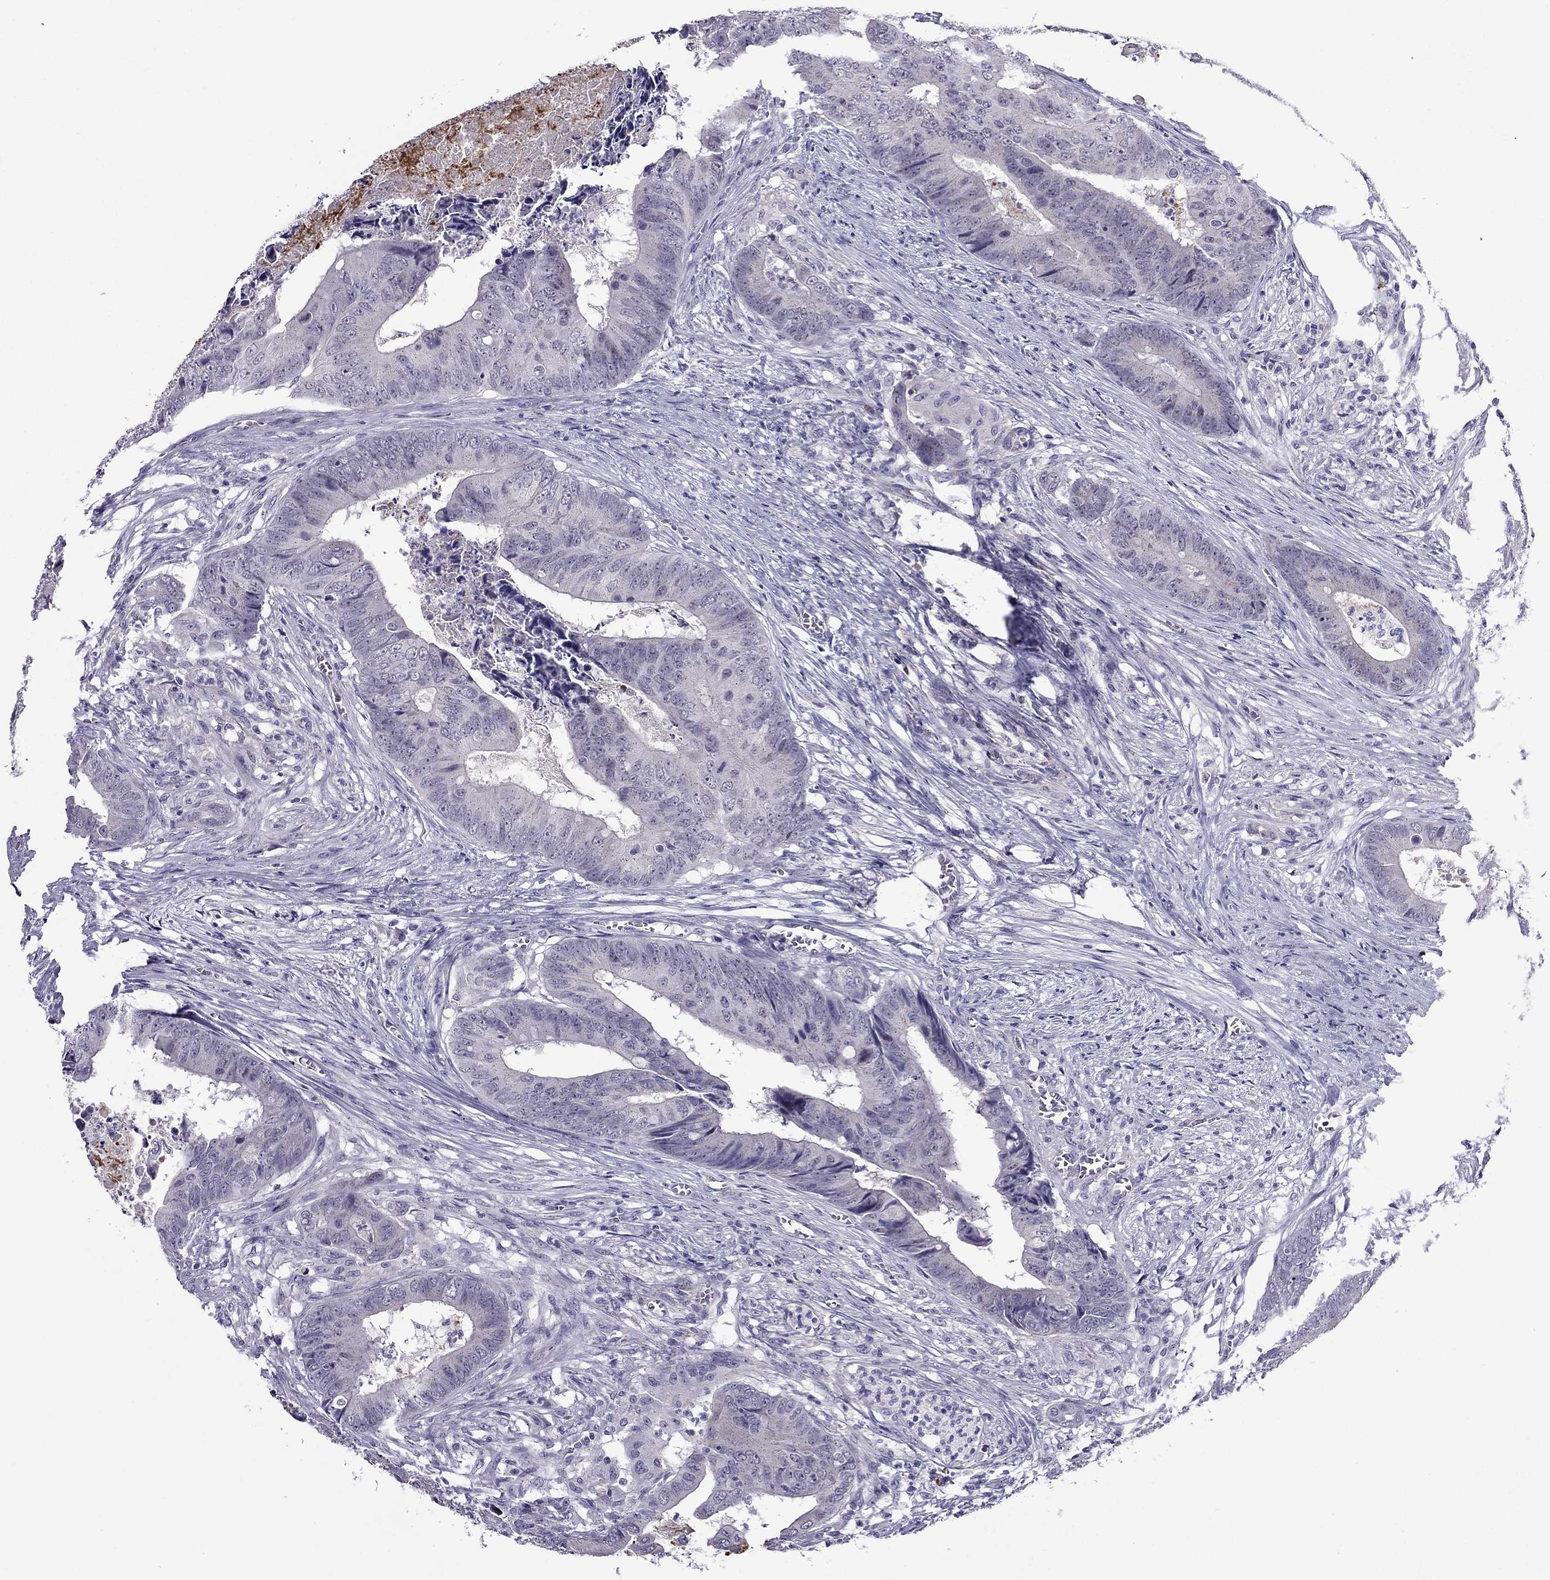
{"staining": {"intensity": "negative", "quantity": "none", "location": "none"}, "tissue": "colorectal cancer", "cell_type": "Tumor cells", "image_type": "cancer", "snomed": [{"axis": "morphology", "description": "Adenocarcinoma, NOS"}, {"axis": "topography", "description": "Colon"}], "caption": "Tumor cells are negative for protein expression in human colorectal cancer (adenocarcinoma).", "gene": "MYBPH", "patient": {"sex": "male", "age": 84}}